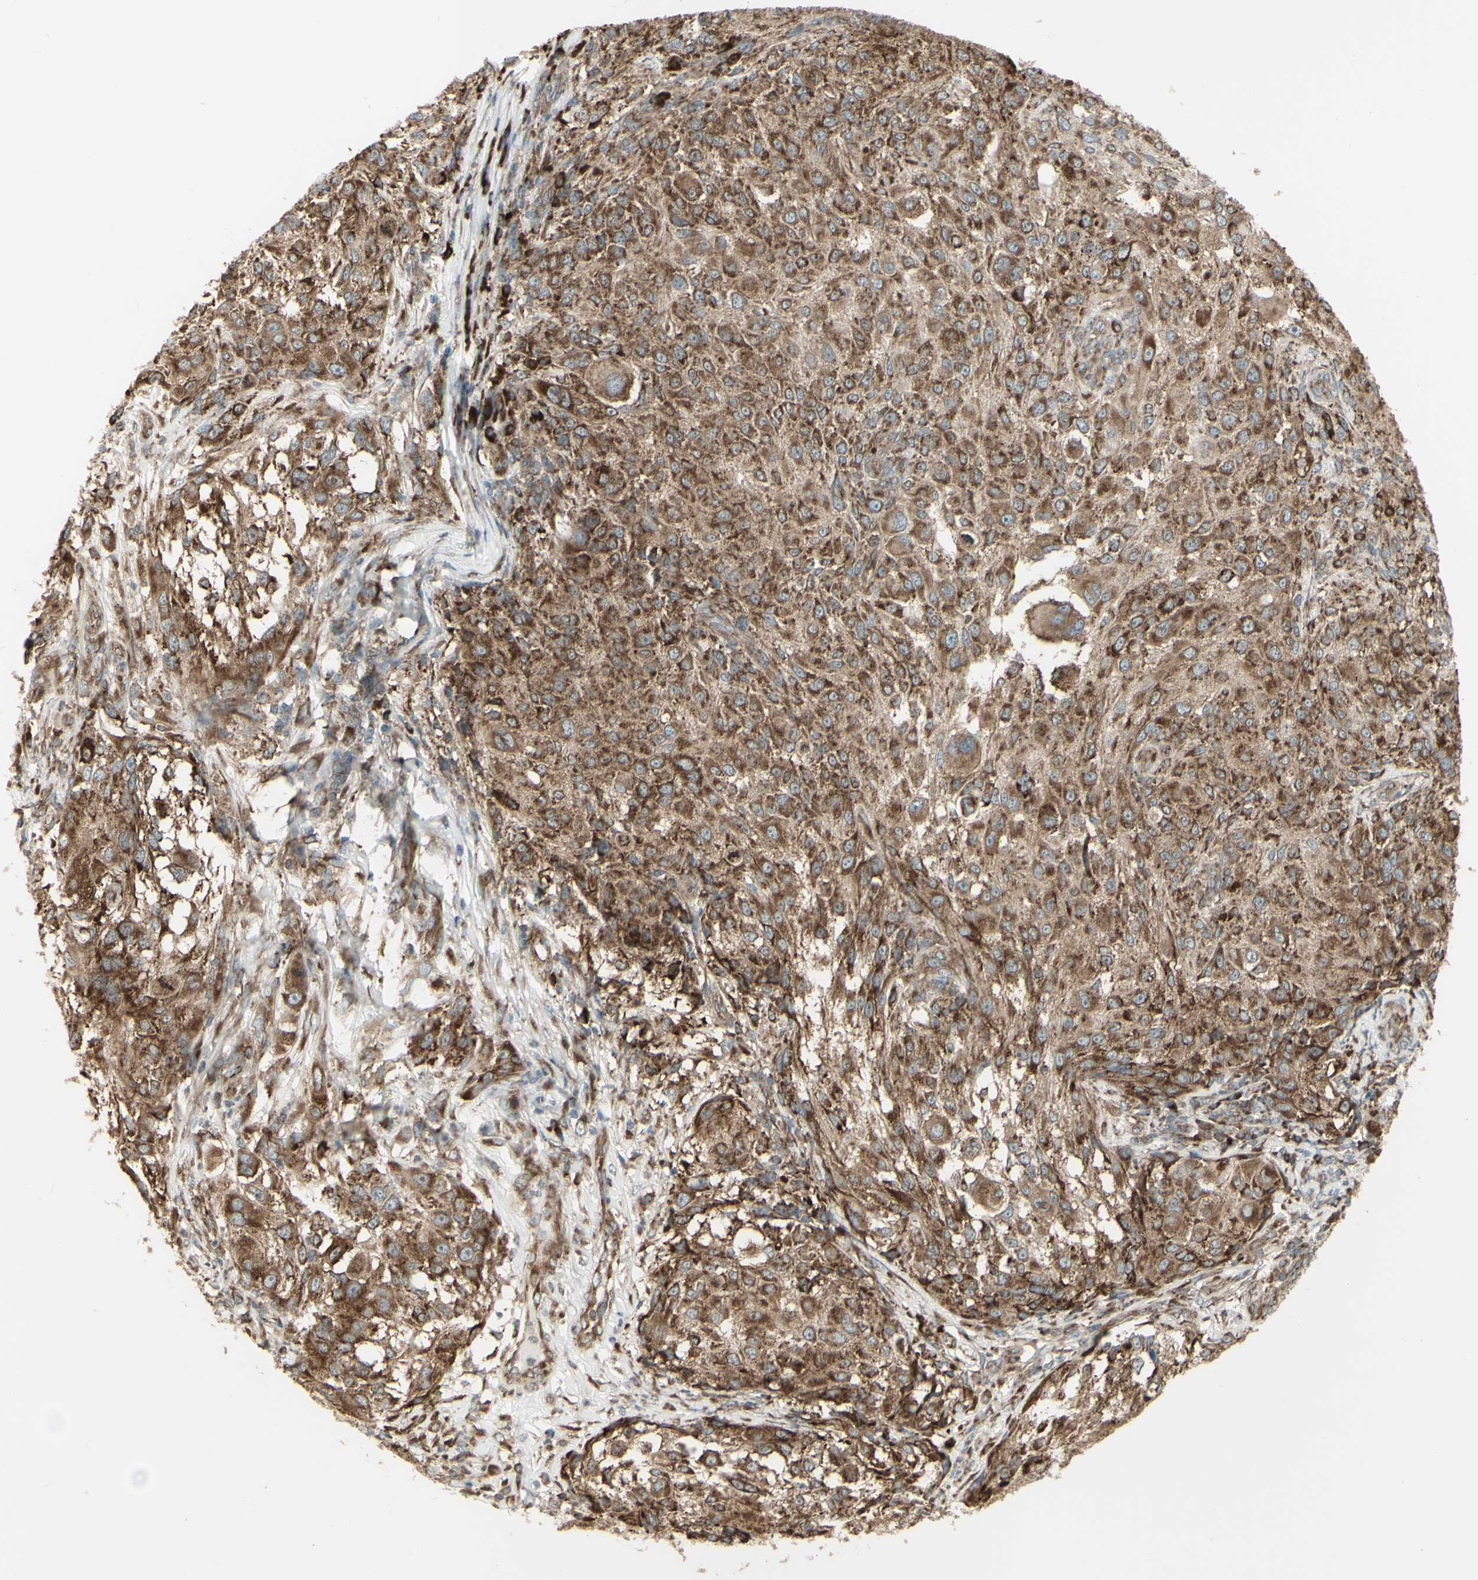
{"staining": {"intensity": "moderate", "quantity": ">75%", "location": "cytoplasmic/membranous"}, "tissue": "melanoma", "cell_type": "Tumor cells", "image_type": "cancer", "snomed": [{"axis": "morphology", "description": "Necrosis, NOS"}, {"axis": "morphology", "description": "Malignant melanoma, NOS"}, {"axis": "topography", "description": "Skin"}], "caption": "Melanoma was stained to show a protein in brown. There is medium levels of moderate cytoplasmic/membranous expression in approximately >75% of tumor cells. (brown staining indicates protein expression, while blue staining denotes nuclei).", "gene": "FKBP3", "patient": {"sex": "female", "age": 87}}